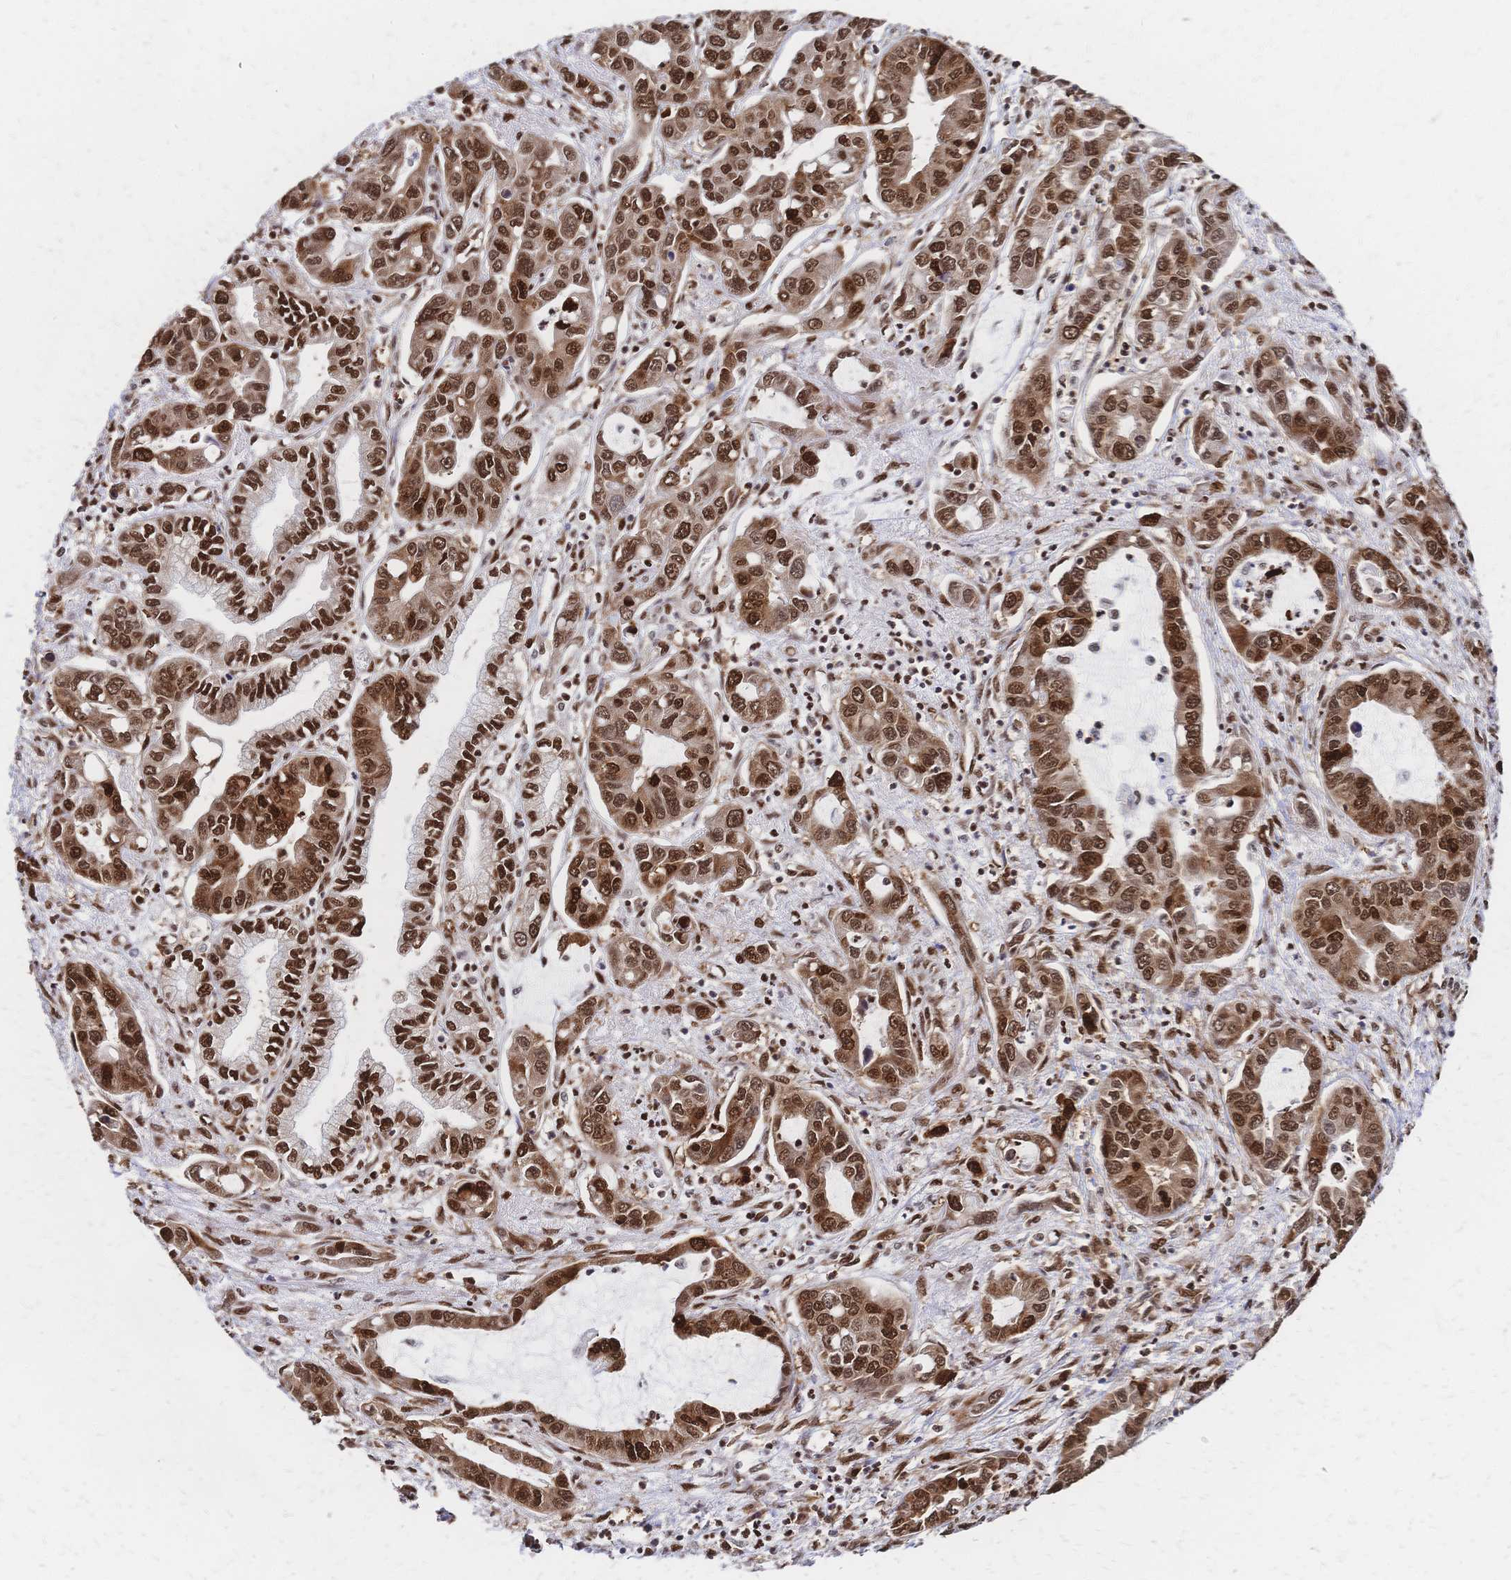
{"staining": {"intensity": "strong", "quantity": ">75%", "location": "cytoplasmic/membranous,nuclear"}, "tissue": "liver cancer", "cell_type": "Tumor cells", "image_type": "cancer", "snomed": [{"axis": "morphology", "description": "Cholangiocarcinoma"}, {"axis": "topography", "description": "Liver"}], "caption": "The immunohistochemical stain highlights strong cytoplasmic/membranous and nuclear positivity in tumor cells of liver cholangiocarcinoma tissue. (IHC, brightfield microscopy, high magnification).", "gene": "HDGF", "patient": {"sex": "male", "age": 58}}